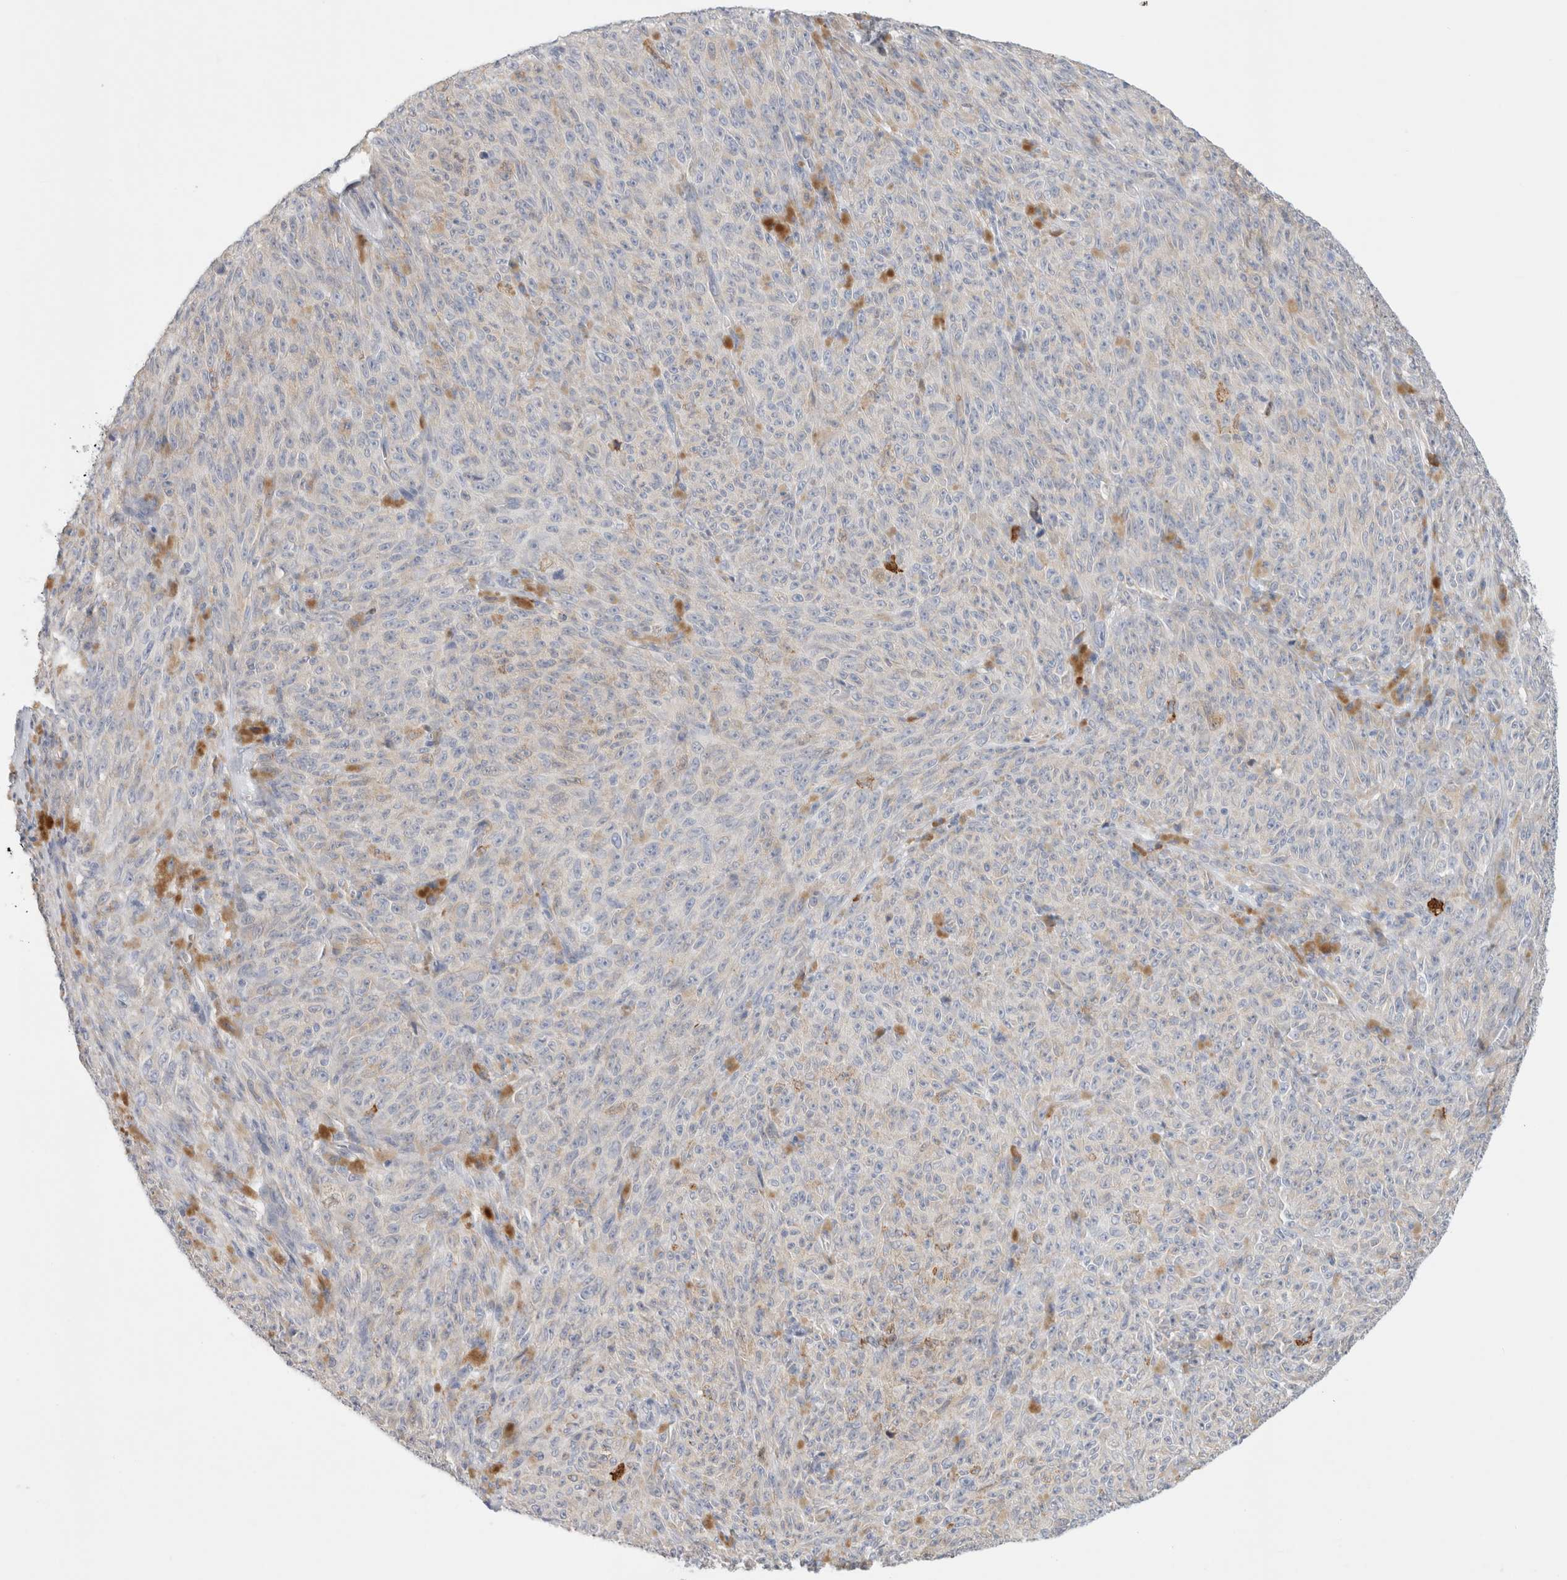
{"staining": {"intensity": "negative", "quantity": "none", "location": "none"}, "tissue": "melanoma", "cell_type": "Tumor cells", "image_type": "cancer", "snomed": [{"axis": "morphology", "description": "Malignant melanoma, NOS"}, {"axis": "topography", "description": "Skin"}], "caption": "Immunohistochemistry micrograph of neoplastic tissue: human malignant melanoma stained with DAB exhibits no significant protein staining in tumor cells. (Brightfield microscopy of DAB (3,3'-diaminobenzidine) IHC at high magnification).", "gene": "CSK", "patient": {"sex": "female", "age": 82}}